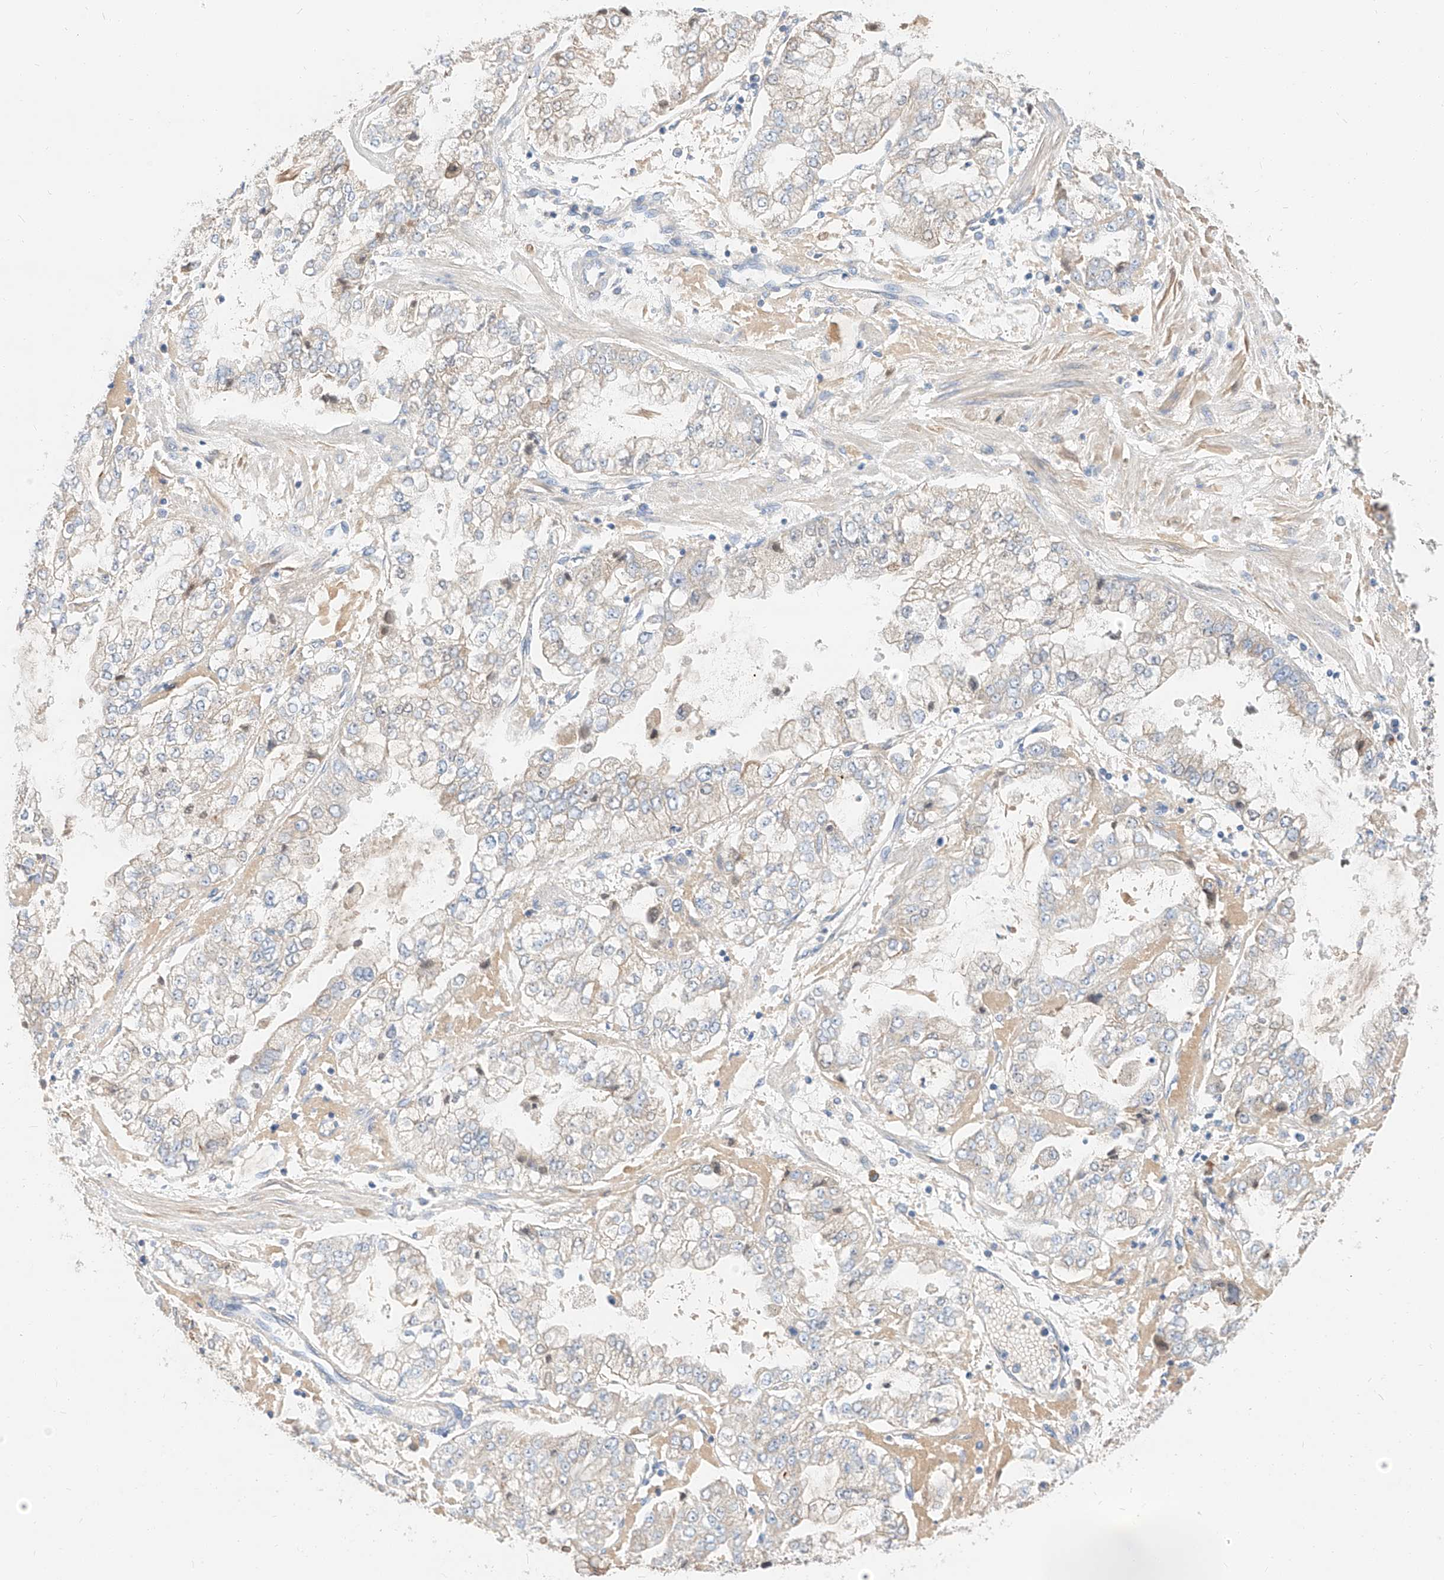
{"staining": {"intensity": "negative", "quantity": "none", "location": "none"}, "tissue": "stomach cancer", "cell_type": "Tumor cells", "image_type": "cancer", "snomed": [{"axis": "morphology", "description": "Adenocarcinoma, NOS"}, {"axis": "topography", "description": "Stomach"}], "caption": "DAB immunohistochemical staining of adenocarcinoma (stomach) reveals no significant positivity in tumor cells.", "gene": "MAP7", "patient": {"sex": "male", "age": 76}}